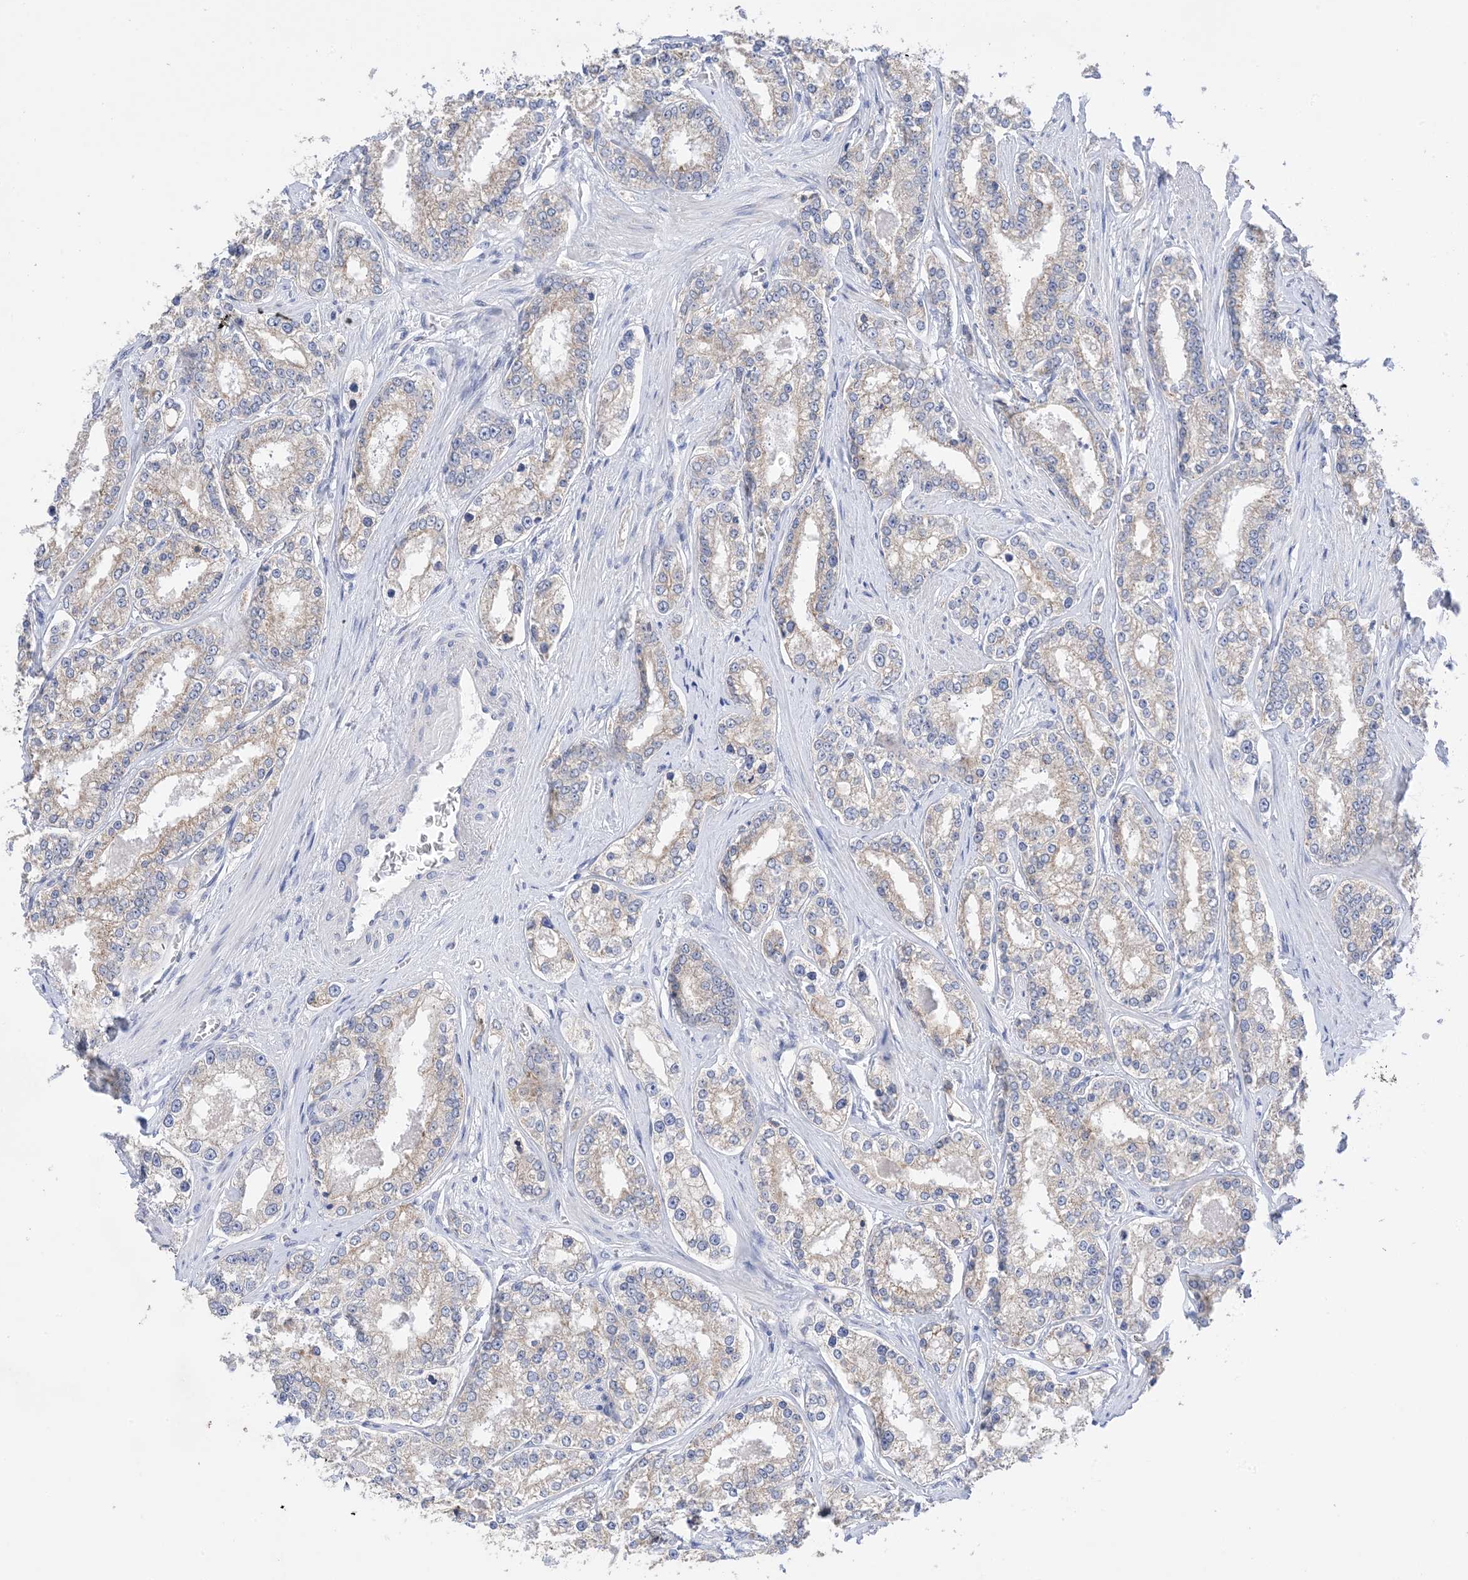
{"staining": {"intensity": "negative", "quantity": "none", "location": "none"}, "tissue": "prostate cancer", "cell_type": "Tumor cells", "image_type": "cancer", "snomed": [{"axis": "morphology", "description": "Normal tissue, NOS"}, {"axis": "morphology", "description": "Adenocarcinoma, High grade"}, {"axis": "topography", "description": "Prostate"}], "caption": "The immunohistochemistry micrograph has no significant expression in tumor cells of prostate cancer (high-grade adenocarcinoma) tissue. The staining is performed using DAB (3,3'-diaminobenzidine) brown chromogen with nuclei counter-stained in using hematoxylin.", "gene": "PLK4", "patient": {"sex": "male", "age": 83}}